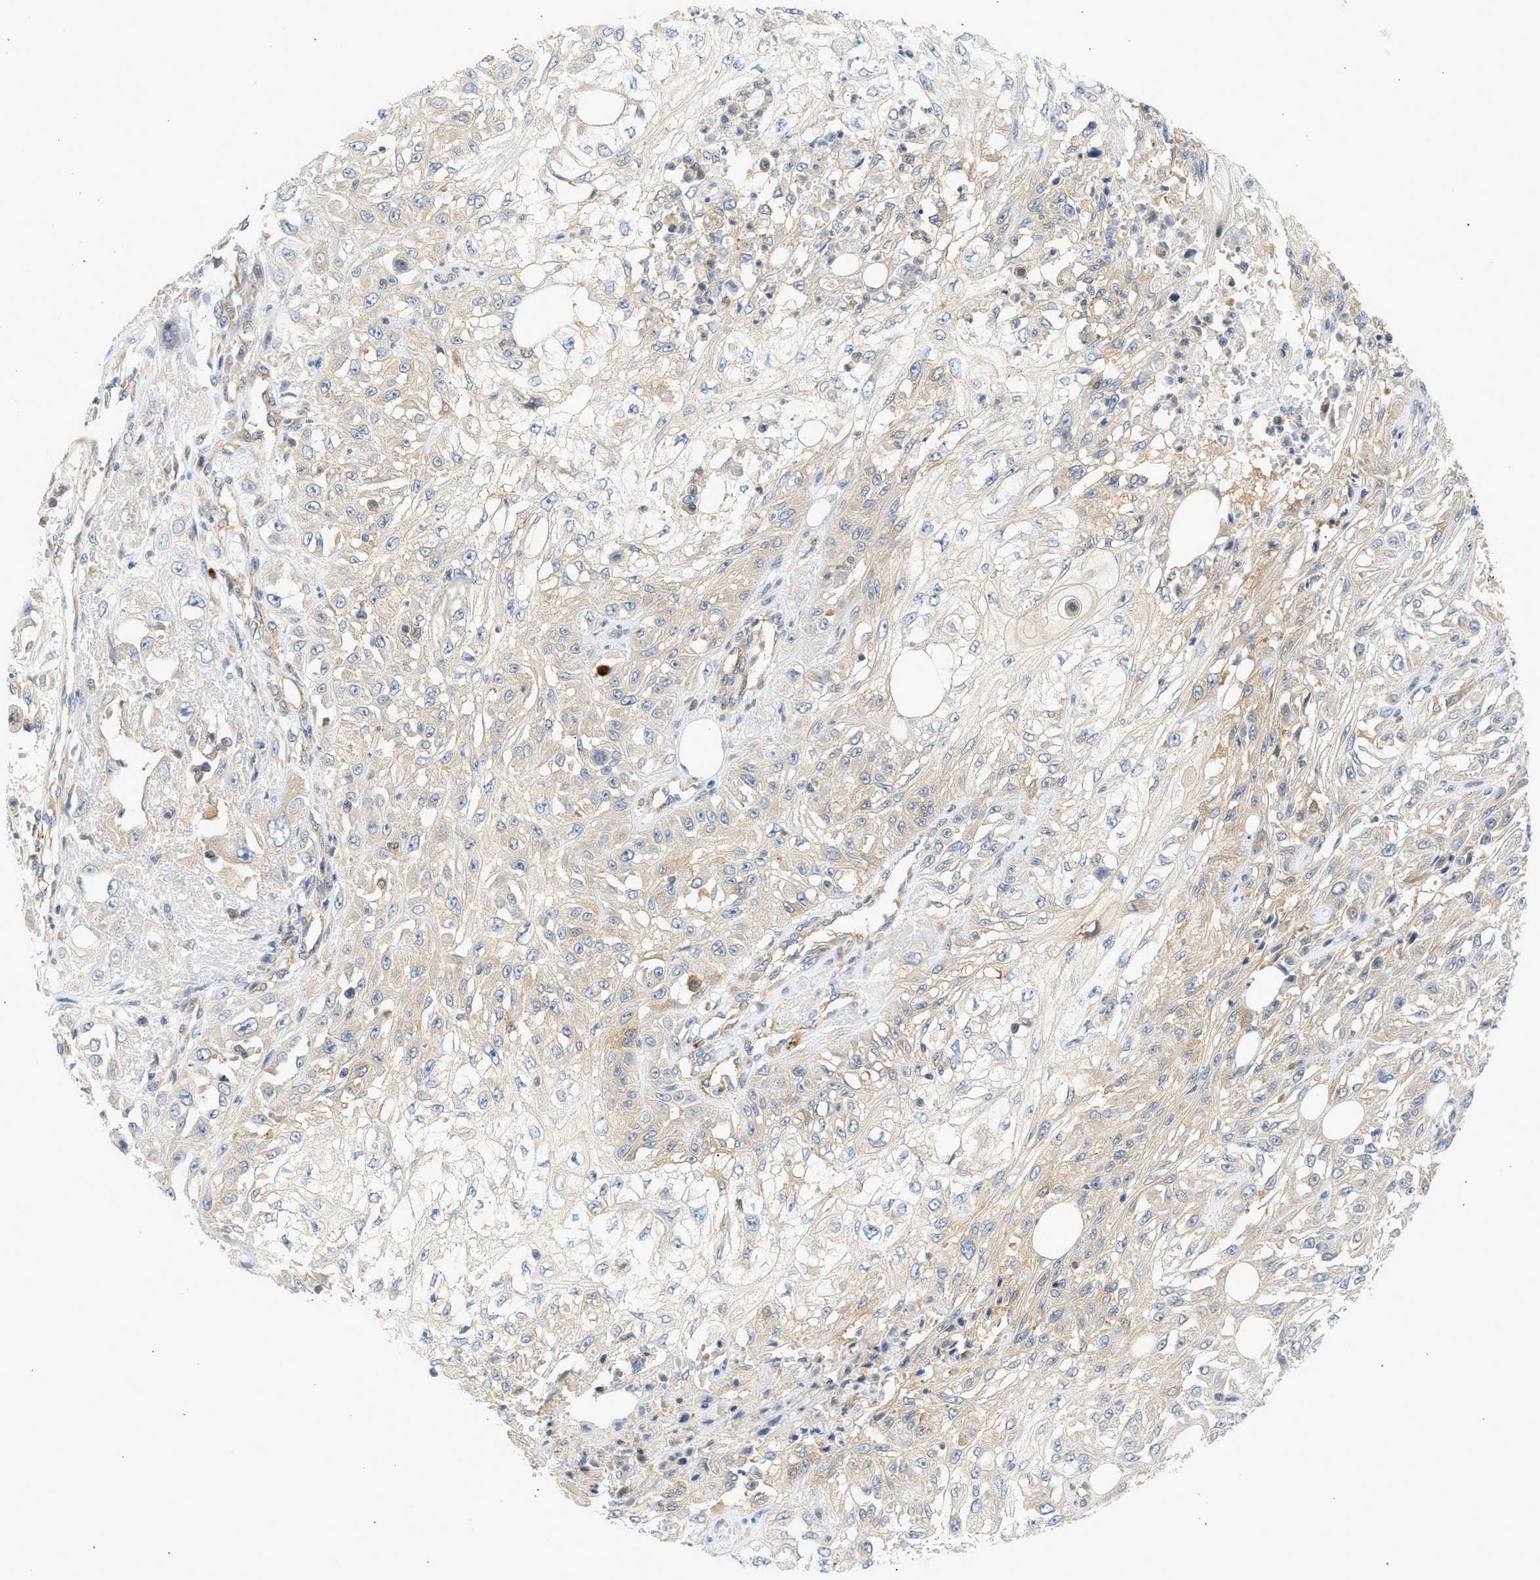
{"staining": {"intensity": "weak", "quantity": "<25%", "location": "cytoplasmic/membranous"}, "tissue": "skin cancer", "cell_type": "Tumor cells", "image_type": "cancer", "snomed": [{"axis": "morphology", "description": "Squamous cell carcinoma, NOS"}, {"axis": "morphology", "description": "Squamous cell carcinoma, metastatic, NOS"}, {"axis": "topography", "description": "Skin"}, {"axis": "topography", "description": "Lymph node"}], "caption": "Immunohistochemistry (IHC) of human skin metastatic squamous cell carcinoma reveals no positivity in tumor cells.", "gene": "PAFAH1B1", "patient": {"sex": "male", "age": 75}}